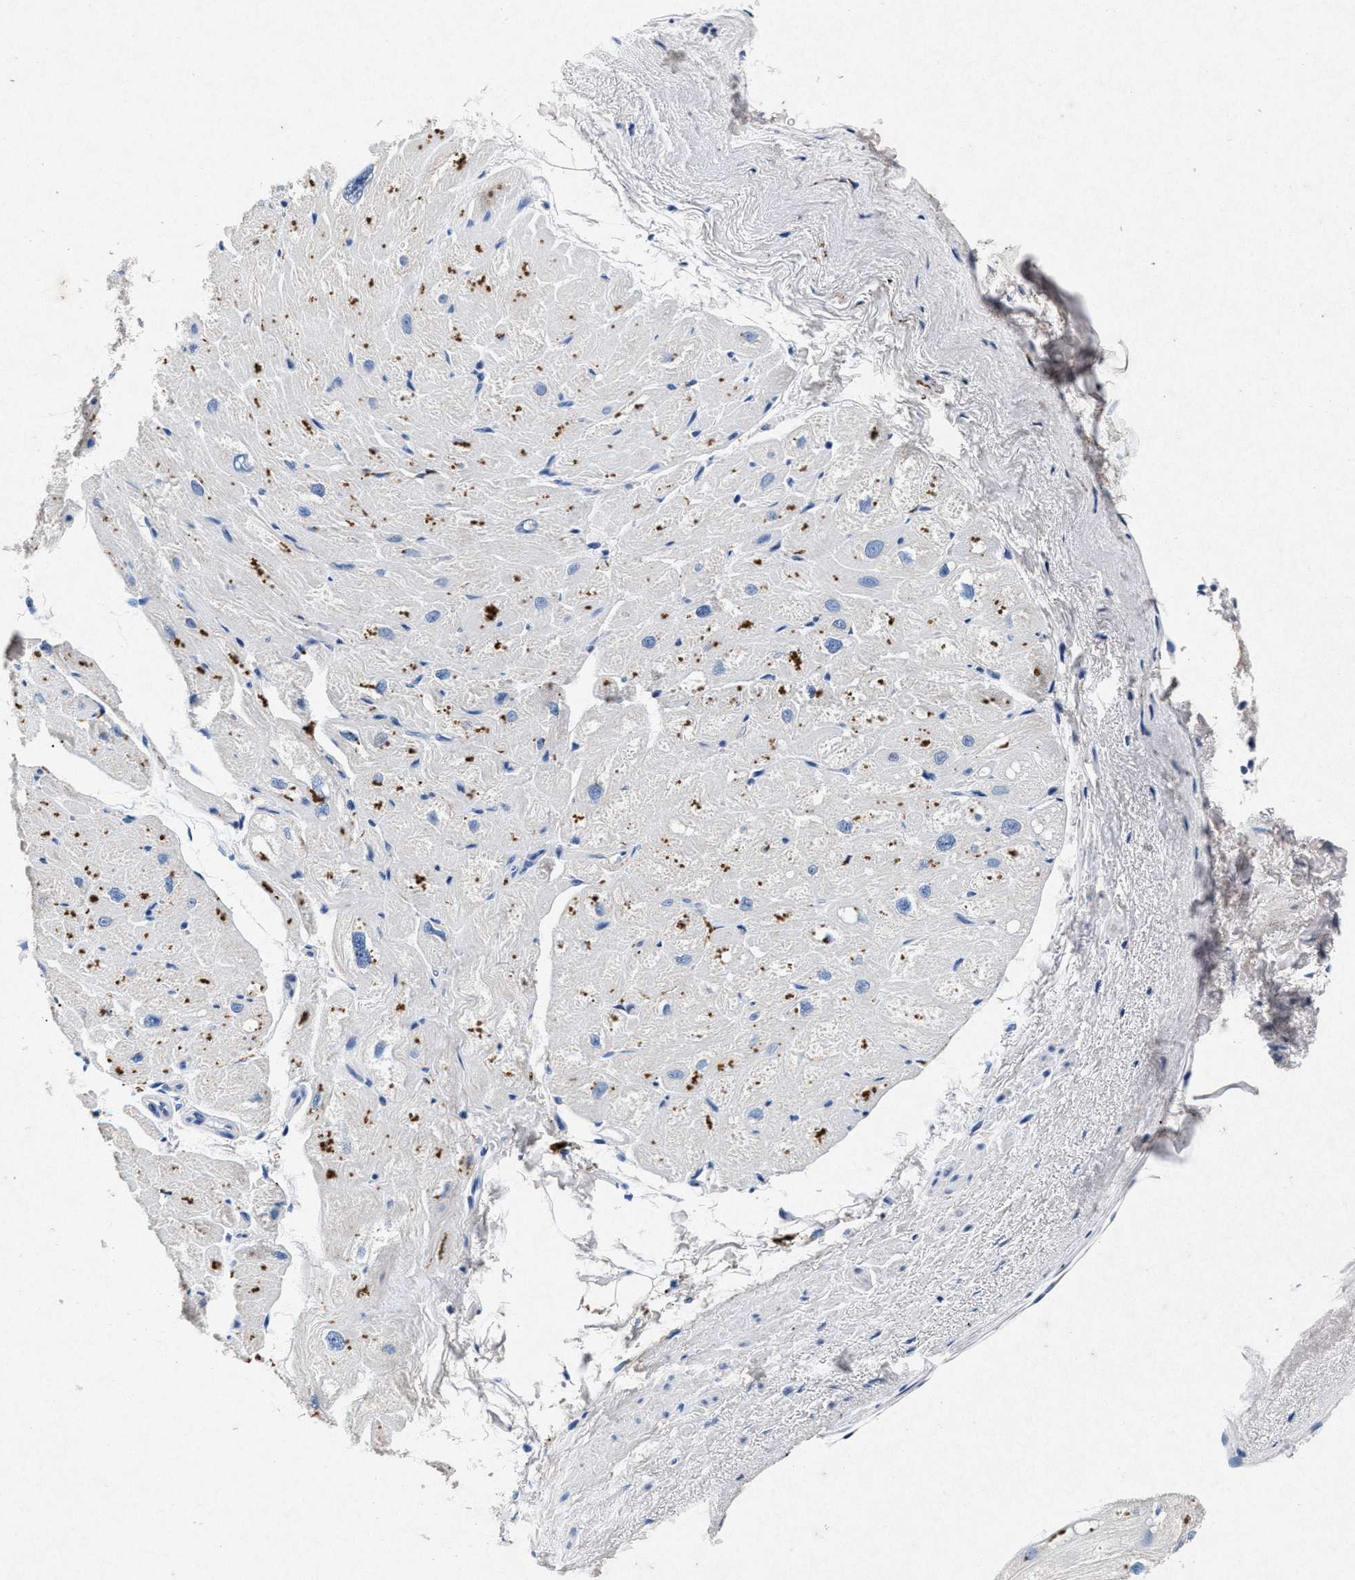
{"staining": {"intensity": "moderate", "quantity": "25%-75%", "location": "cytoplasmic/membranous"}, "tissue": "heart muscle", "cell_type": "Cardiomyocytes", "image_type": "normal", "snomed": [{"axis": "morphology", "description": "Normal tissue, NOS"}, {"axis": "topography", "description": "Heart"}], "caption": "Immunohistochemistry (DAB (3,3'-diaminobenzidine)) staining of unremarkable human heart muscle shows moderate cytoplasmic/membranous protein expression in about 25%-75% of cardiomyocytes.", "gene": "MAP6", "patient": {"sex": "male", "age": 49}}